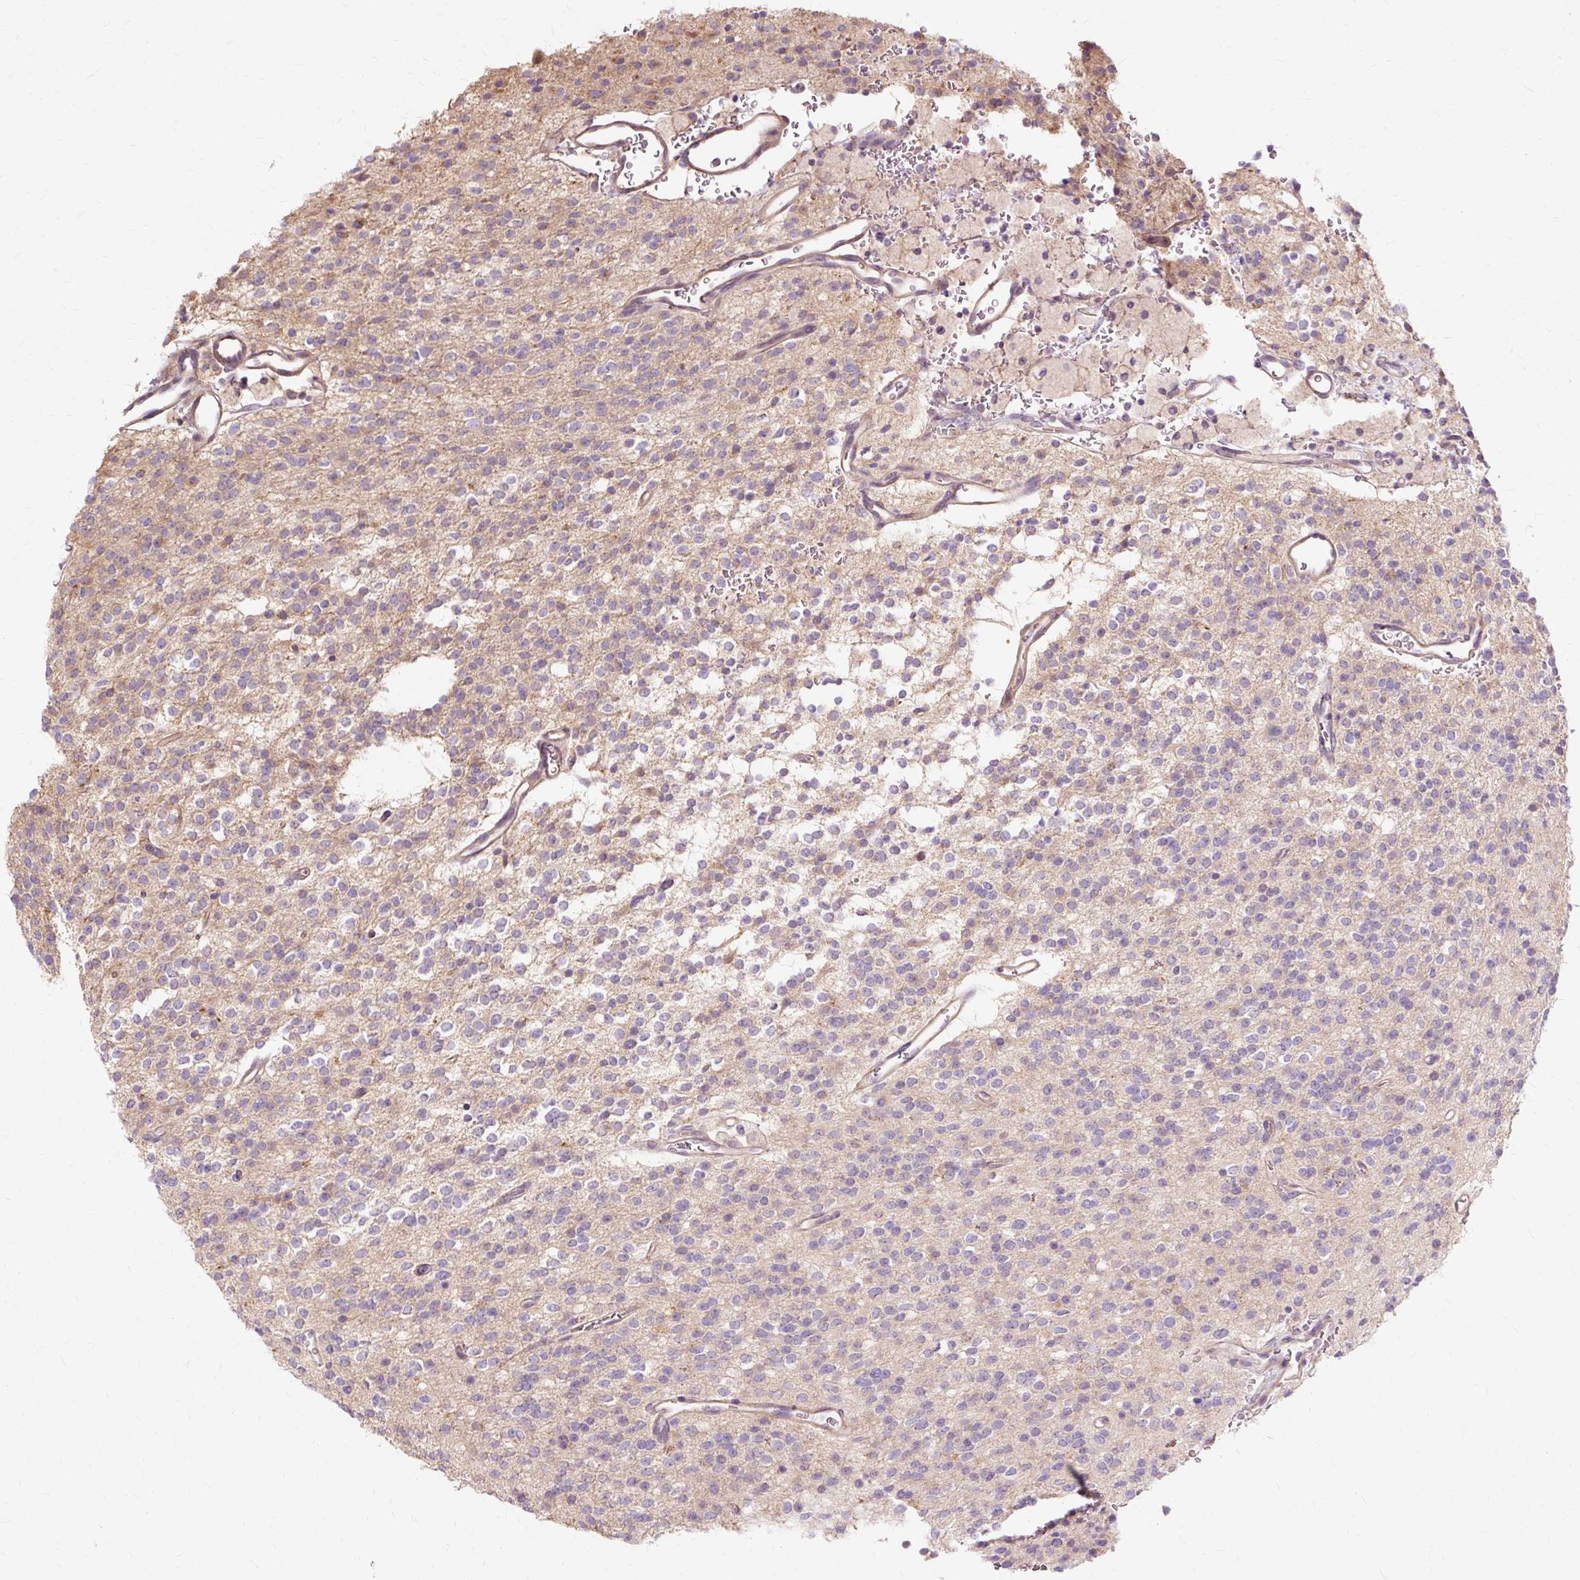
{"staining": {"intensity": "negative", "quantity": "none", "location": "none"}, "tissue": "glioma", "cell_type": "Tumor cells", "image_type": "cancer", "snomed": [{"axis": "morphology", "description": "Glioma, malignant, High grade"}, {"axis": "topography", "description": "Brain"}], "caption": "Immunohistochemistry image of human glioma stained for a protein (brown), which shows no expression in tumor cells.", "gene": "TSPAN8", "patient": {"sex": "male", "age": 34}}